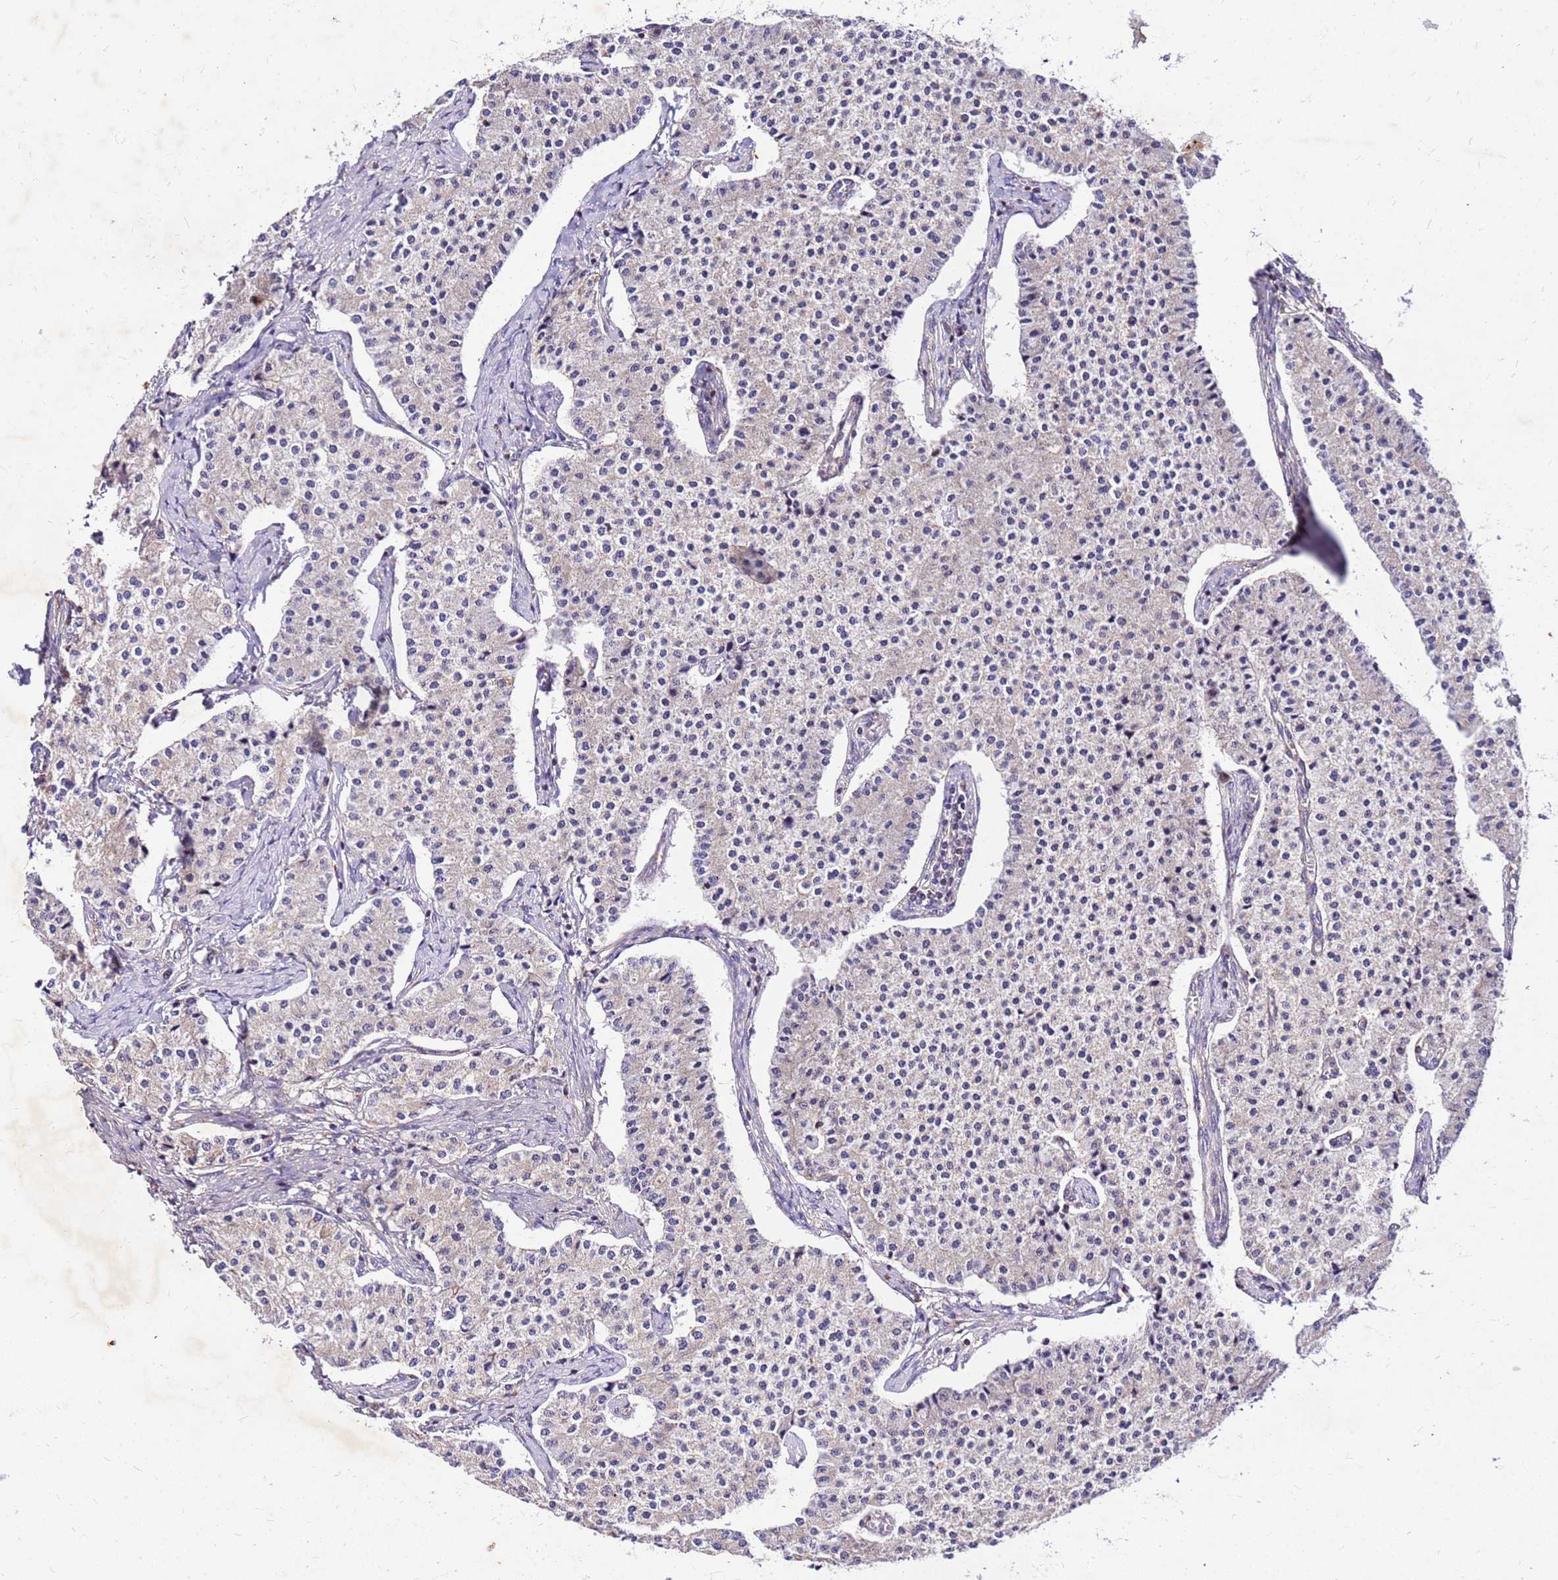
{"staining": {"intensity": "negative", "quantity": "none", "location": "none"}, "tissue": "carcinoid", "cell_type": "Tumor cells", "image_type": "cancer", "snomed": [{"axis": "morphology", "description": "Carcinoid, malignant, NOS"}, {"axis": "topography", "description": "Colon"}], "caption": "DAB (3,3'-diaminobenzidine) immunohistochemical staining of human carcinoid displays no significant expression in tumor cells.", "gene": "COX14", "patient": {"sex": "female", "age": 52}}